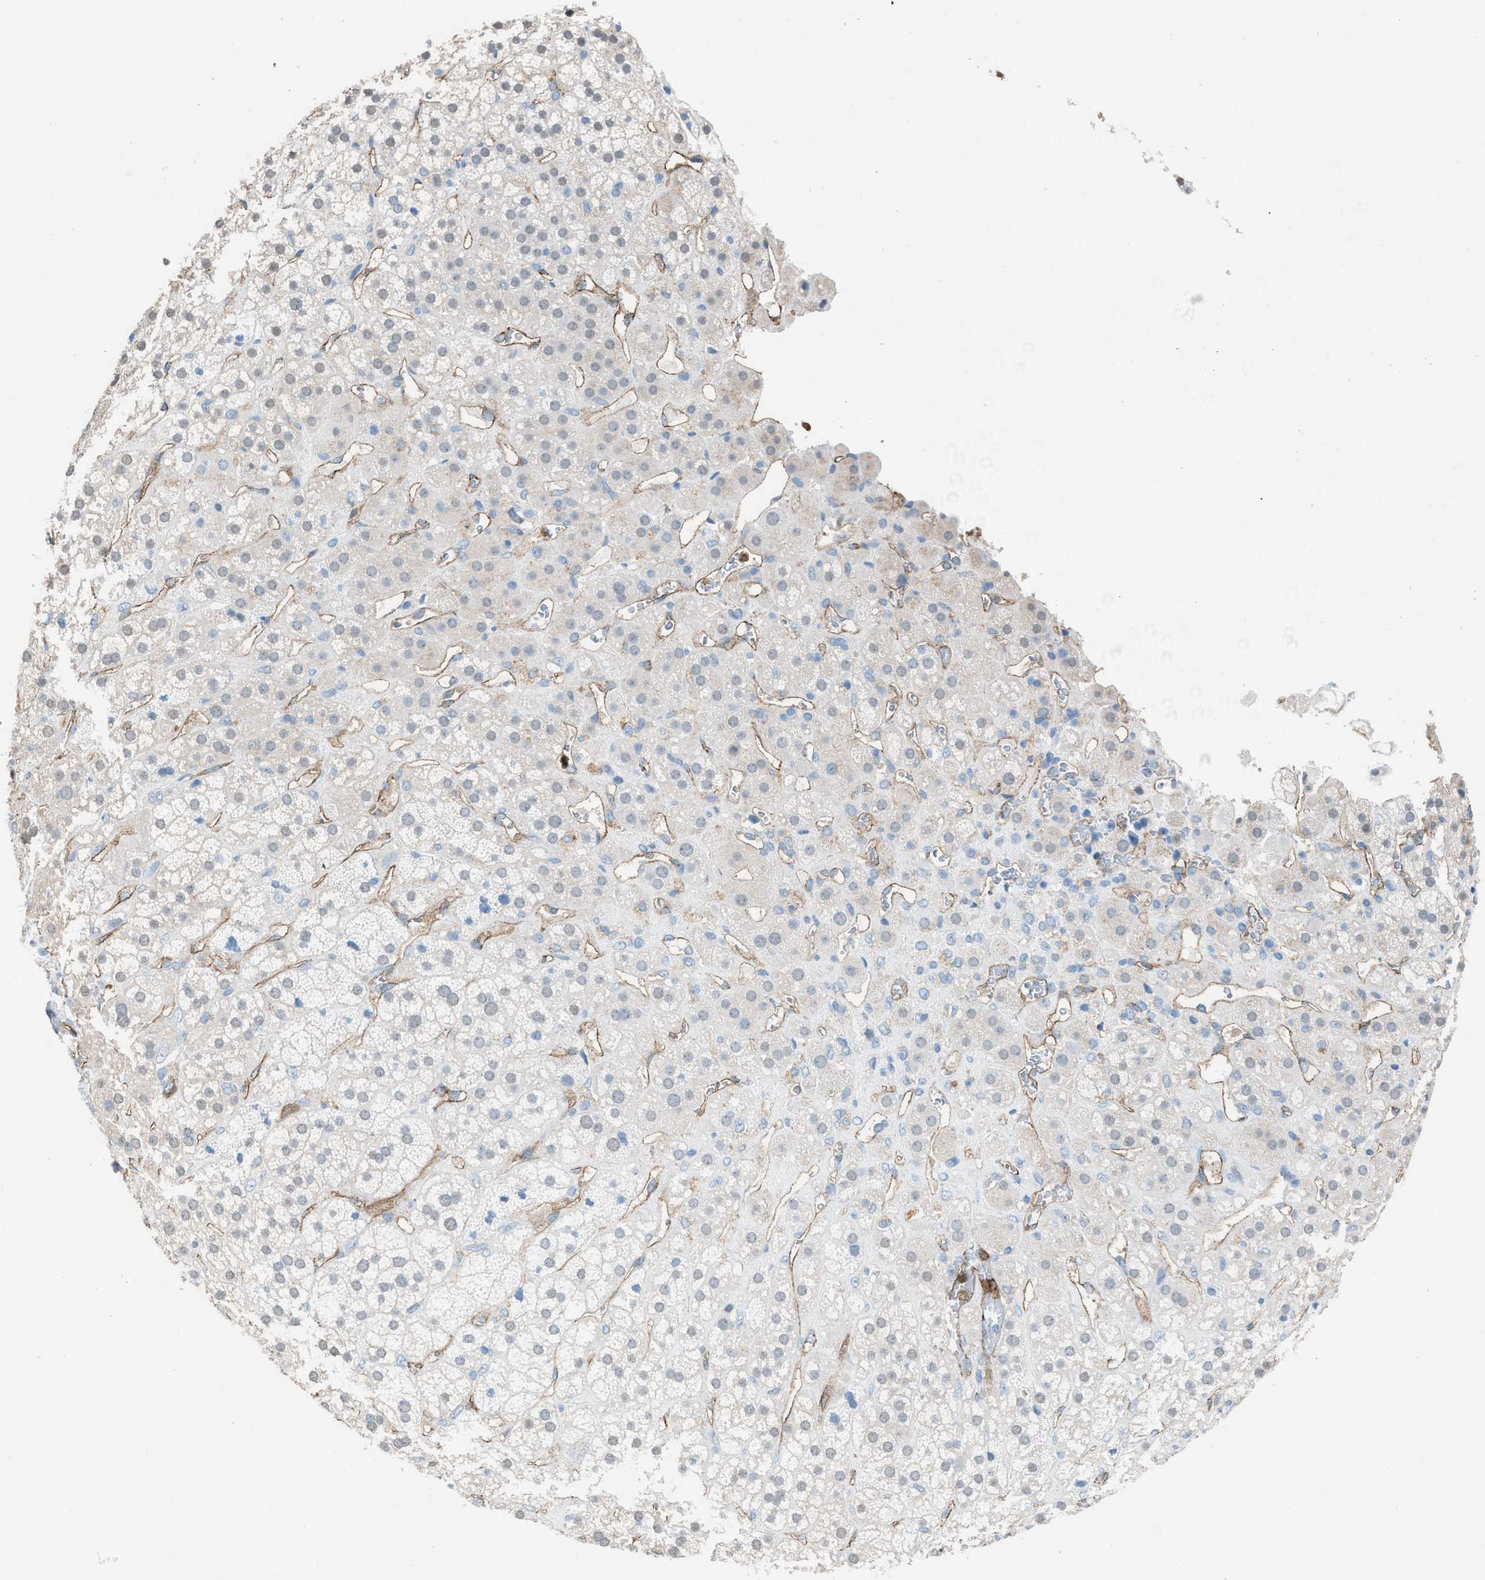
{"staining": {"intensity": "negative", "quantity": "none", "location": "none"}, "tissue": "adrenal gland", "cell_type": "Glandular cells", "image_type": "normal", "snomed": [{"axis": "morphology", "description": "Normal tissue, NOS"}, {"axis": "topography", "description": "Adrenal gland"}], "caption": "Adrenal gland stained for a protein using IHC exhibits no positivity glandular cells.", "gene": "DYSF", "patient": {"sex": "male", "age": 56}}